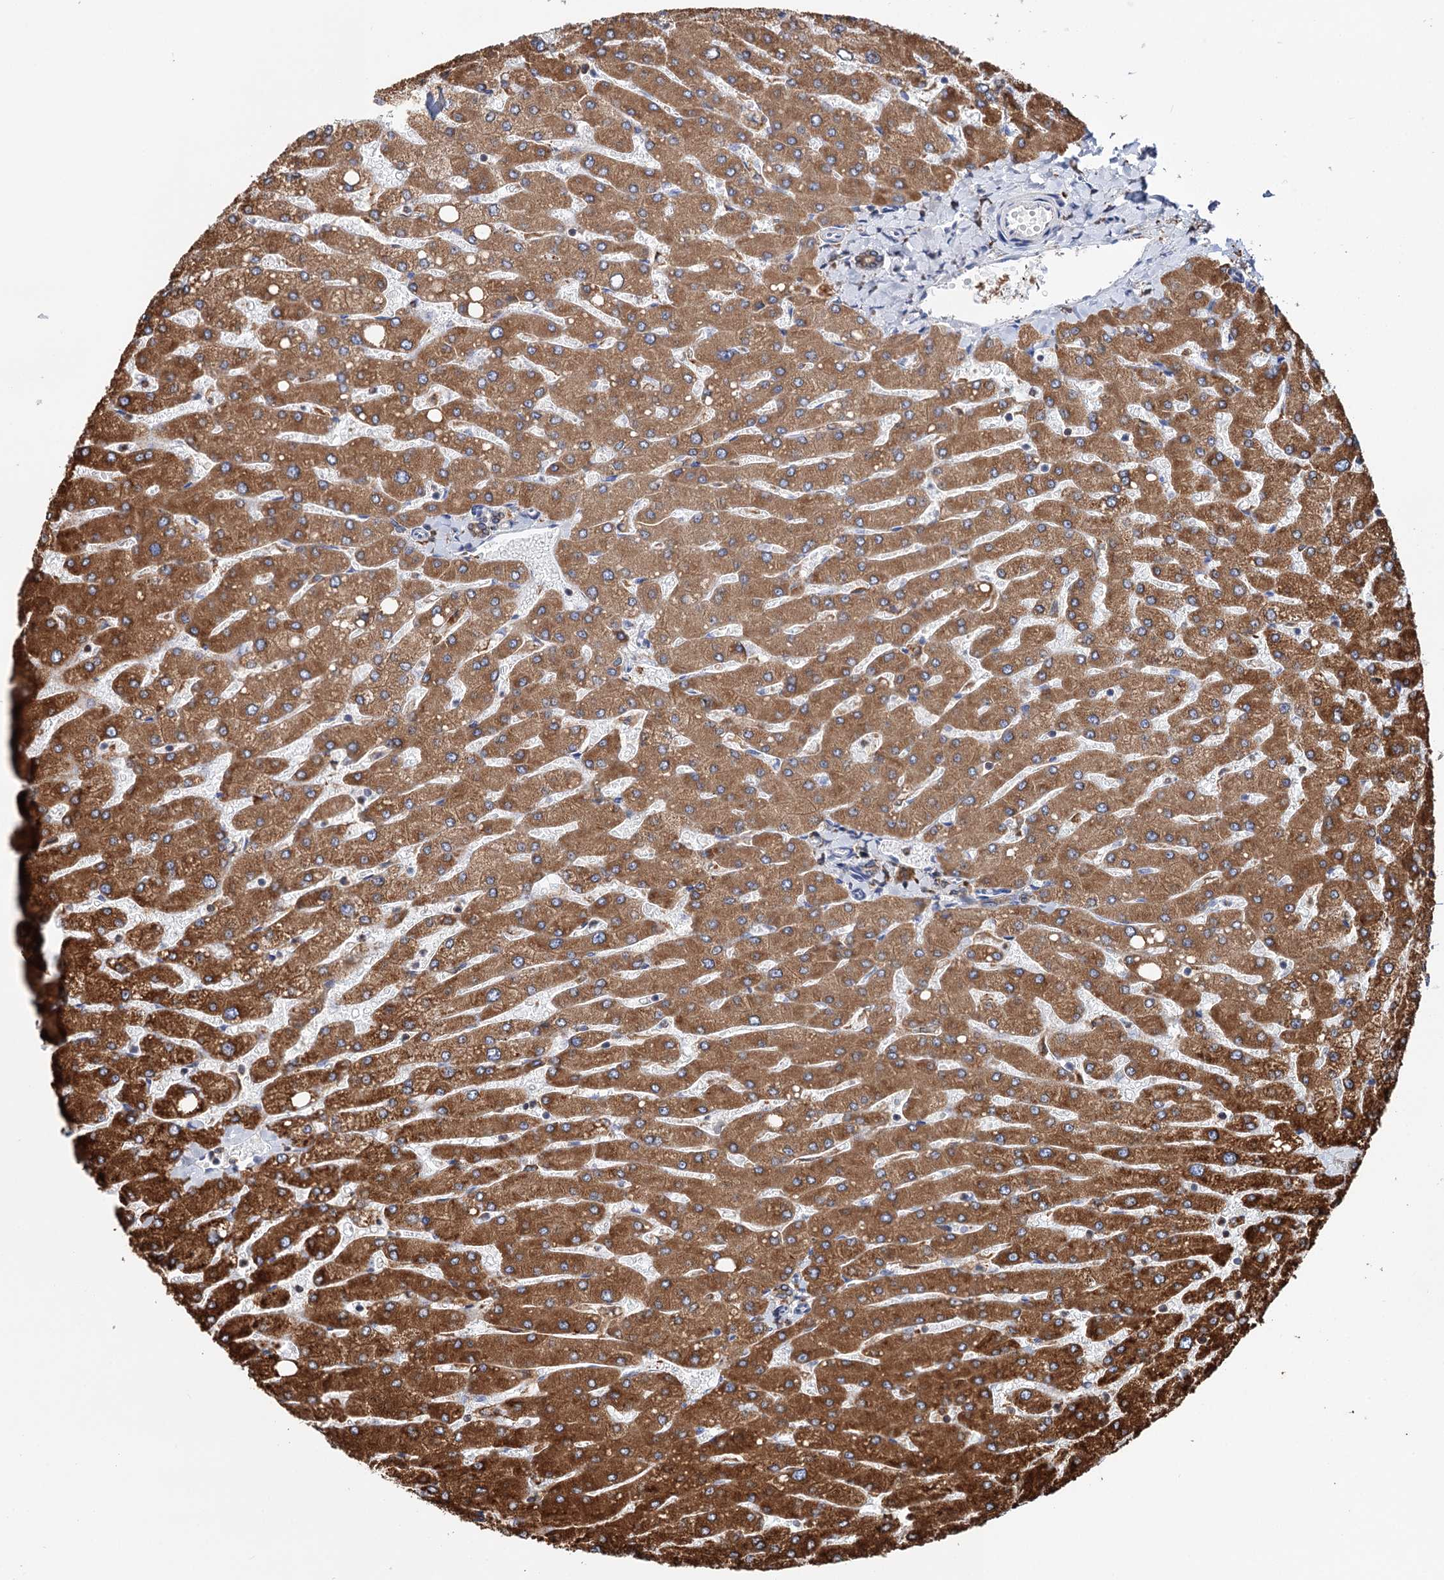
{"staining": {"intensity": "moderate", "quantity": "25%-75%", "location": "cytoplasmic/membranous"}, "tissue": "liver", "cell_type": "Cholangiocytes", "image_type": "normal", "snomed": [{"axis": "morphology", "description": "Normal tissue, NOS"}, {"axis": "topography", "description": "Liver"}], "caption": "Immunohistochemistry histopathology image of normal liver: human liver stained using IHC demonstrates medium levels of moderate protein expression localized specifically in the cytoplasmic/membranous of cholangiocytes, appearing as a cytoplasmic/membranous brown color.", "gene": "ERP29", "patient": {"sex": "male", "age": 55}}